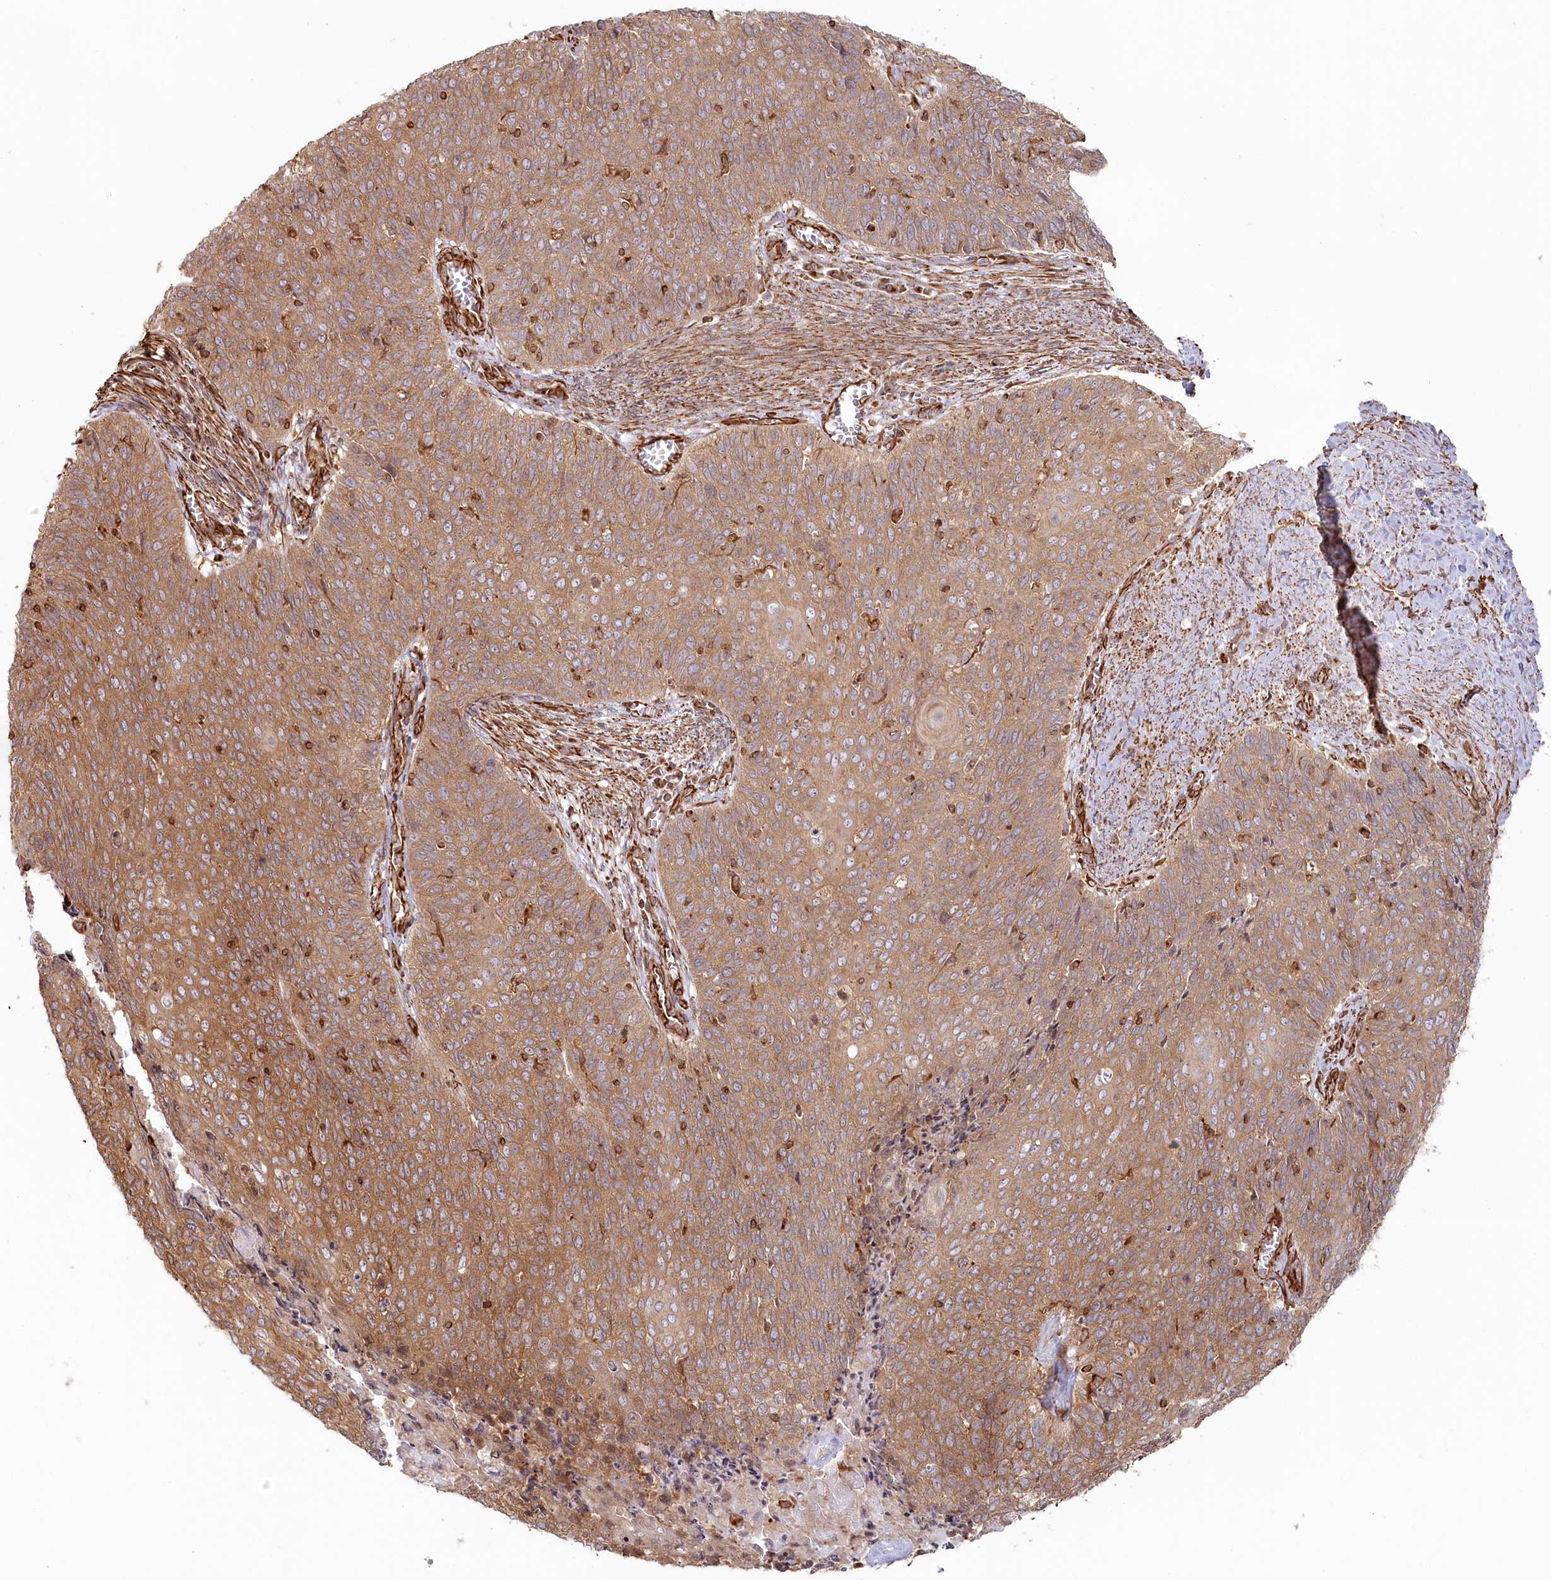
{"staining": {"intensity": "moderate", "quantity": ">75%", "location": "cytoplasmic/membranous"}, "tissue": "cervical cancer", "cell_type": "Tumor cells", "image_type": "cancer", "snomed": [{"axis": "morphology", "description": "Squamous cell carcinoma, NOS"}, {"axis": "topography", "description": "Cervix"}], "caption": "Approximately >75% of tumor cells in cervical squamous cell carcinoma exhibit moderate cytoplasmic/membranous protein staining as visualized by brown immunohistochemical staining.", "gene": "TTC1", "patient": {"sex": "female", "age": 39}}